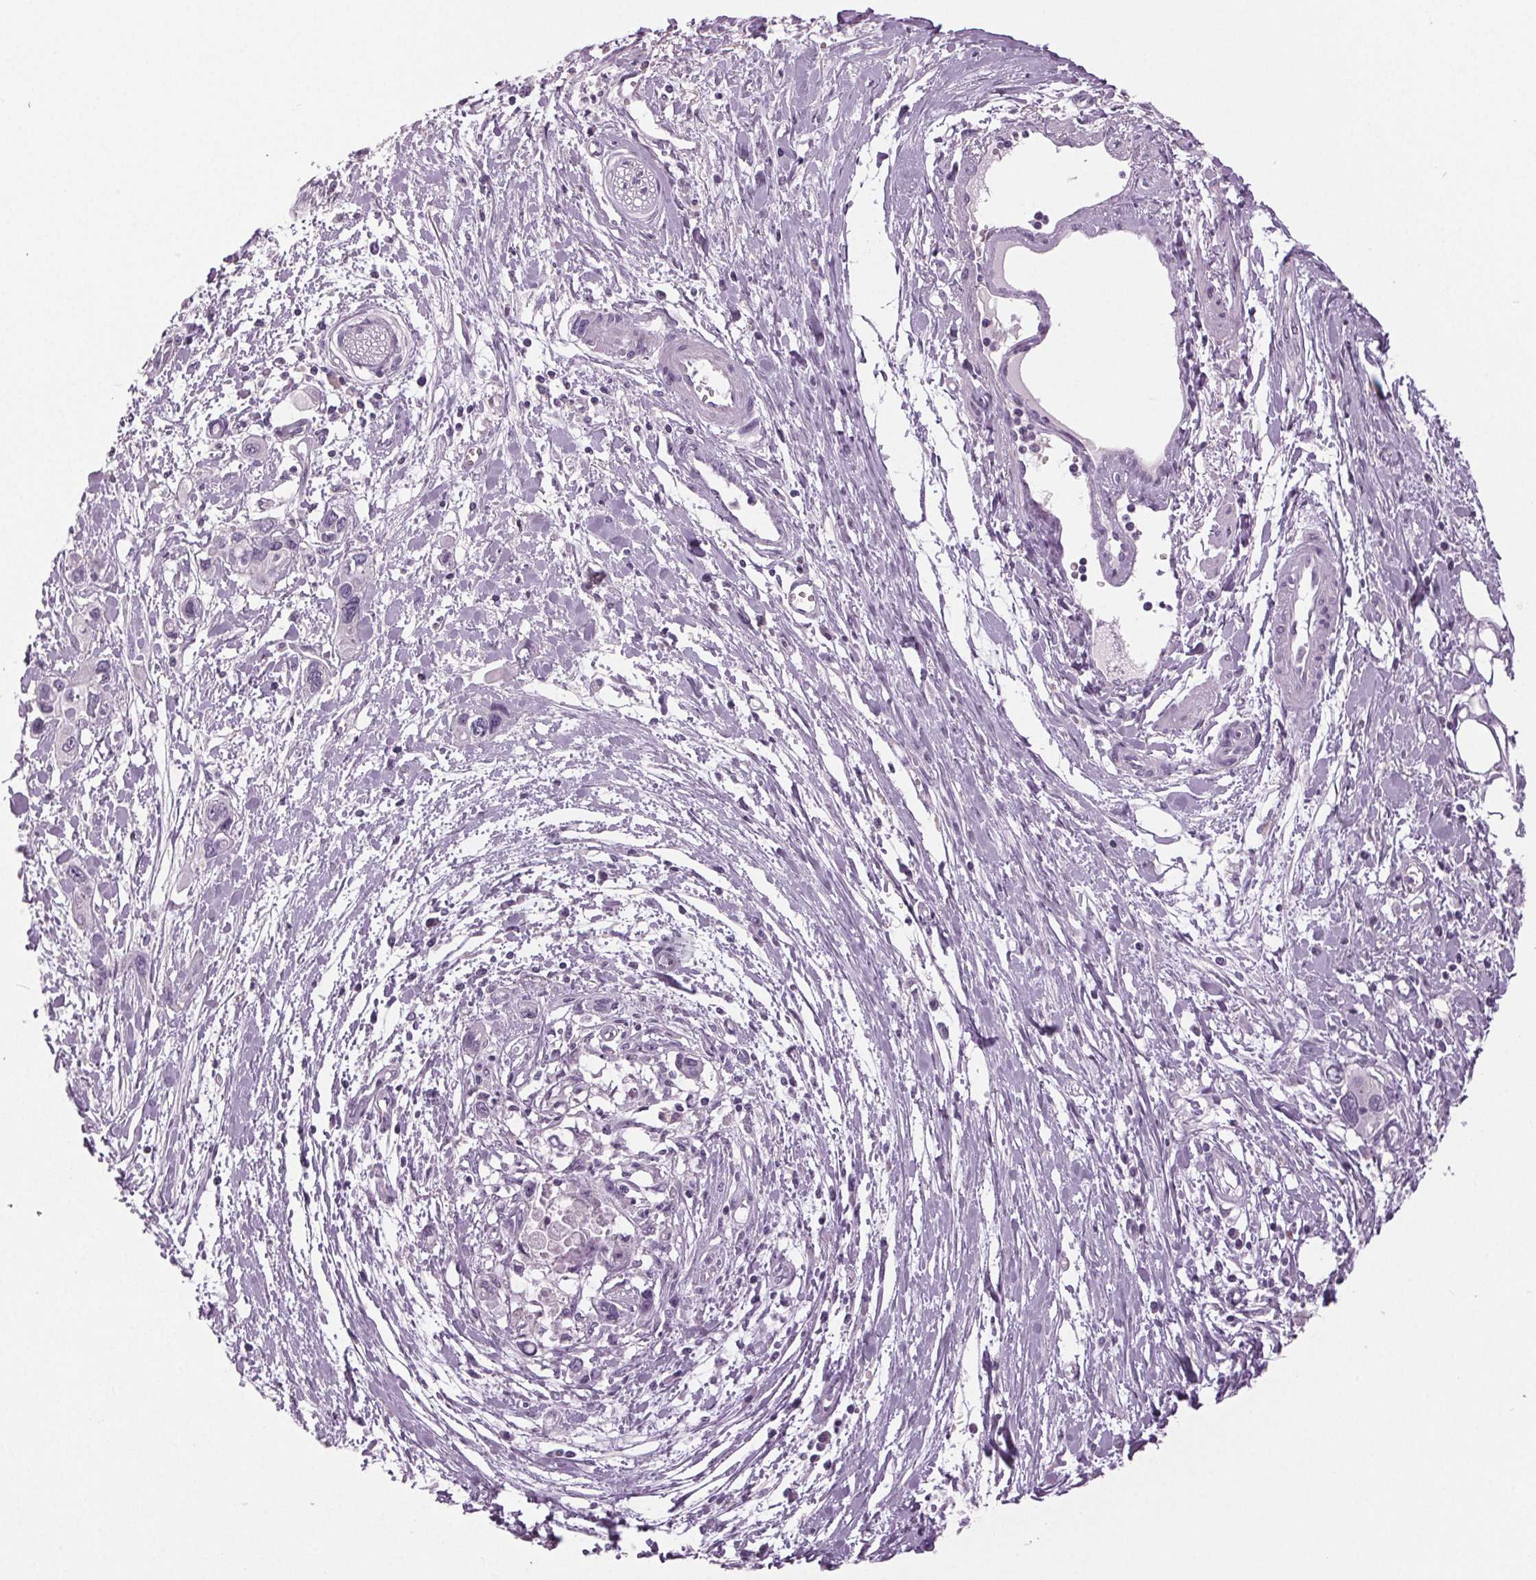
{"staining": {"intensity": "negative", "quantity": "none", "location": "none"}, "tissue": "pancreatic cancer", "cell_type": "Tumor cells", "image_type": "cancer", "snomed": [{"axis": "morphology", "description": "Adenocarcinoma, NOS"}, {"axis": "topography", "description": "Pancreas"}], "caption": "The micrograph shows no significant positivity in tumor cells of pancreatic cancer (adenocarcinoma). (DAB (3,3'-diaminobenzidine) IHC with hematoxylin counter stain).", "gene": "DNAH12", "patient": {"sex": "male", "age": 60}}